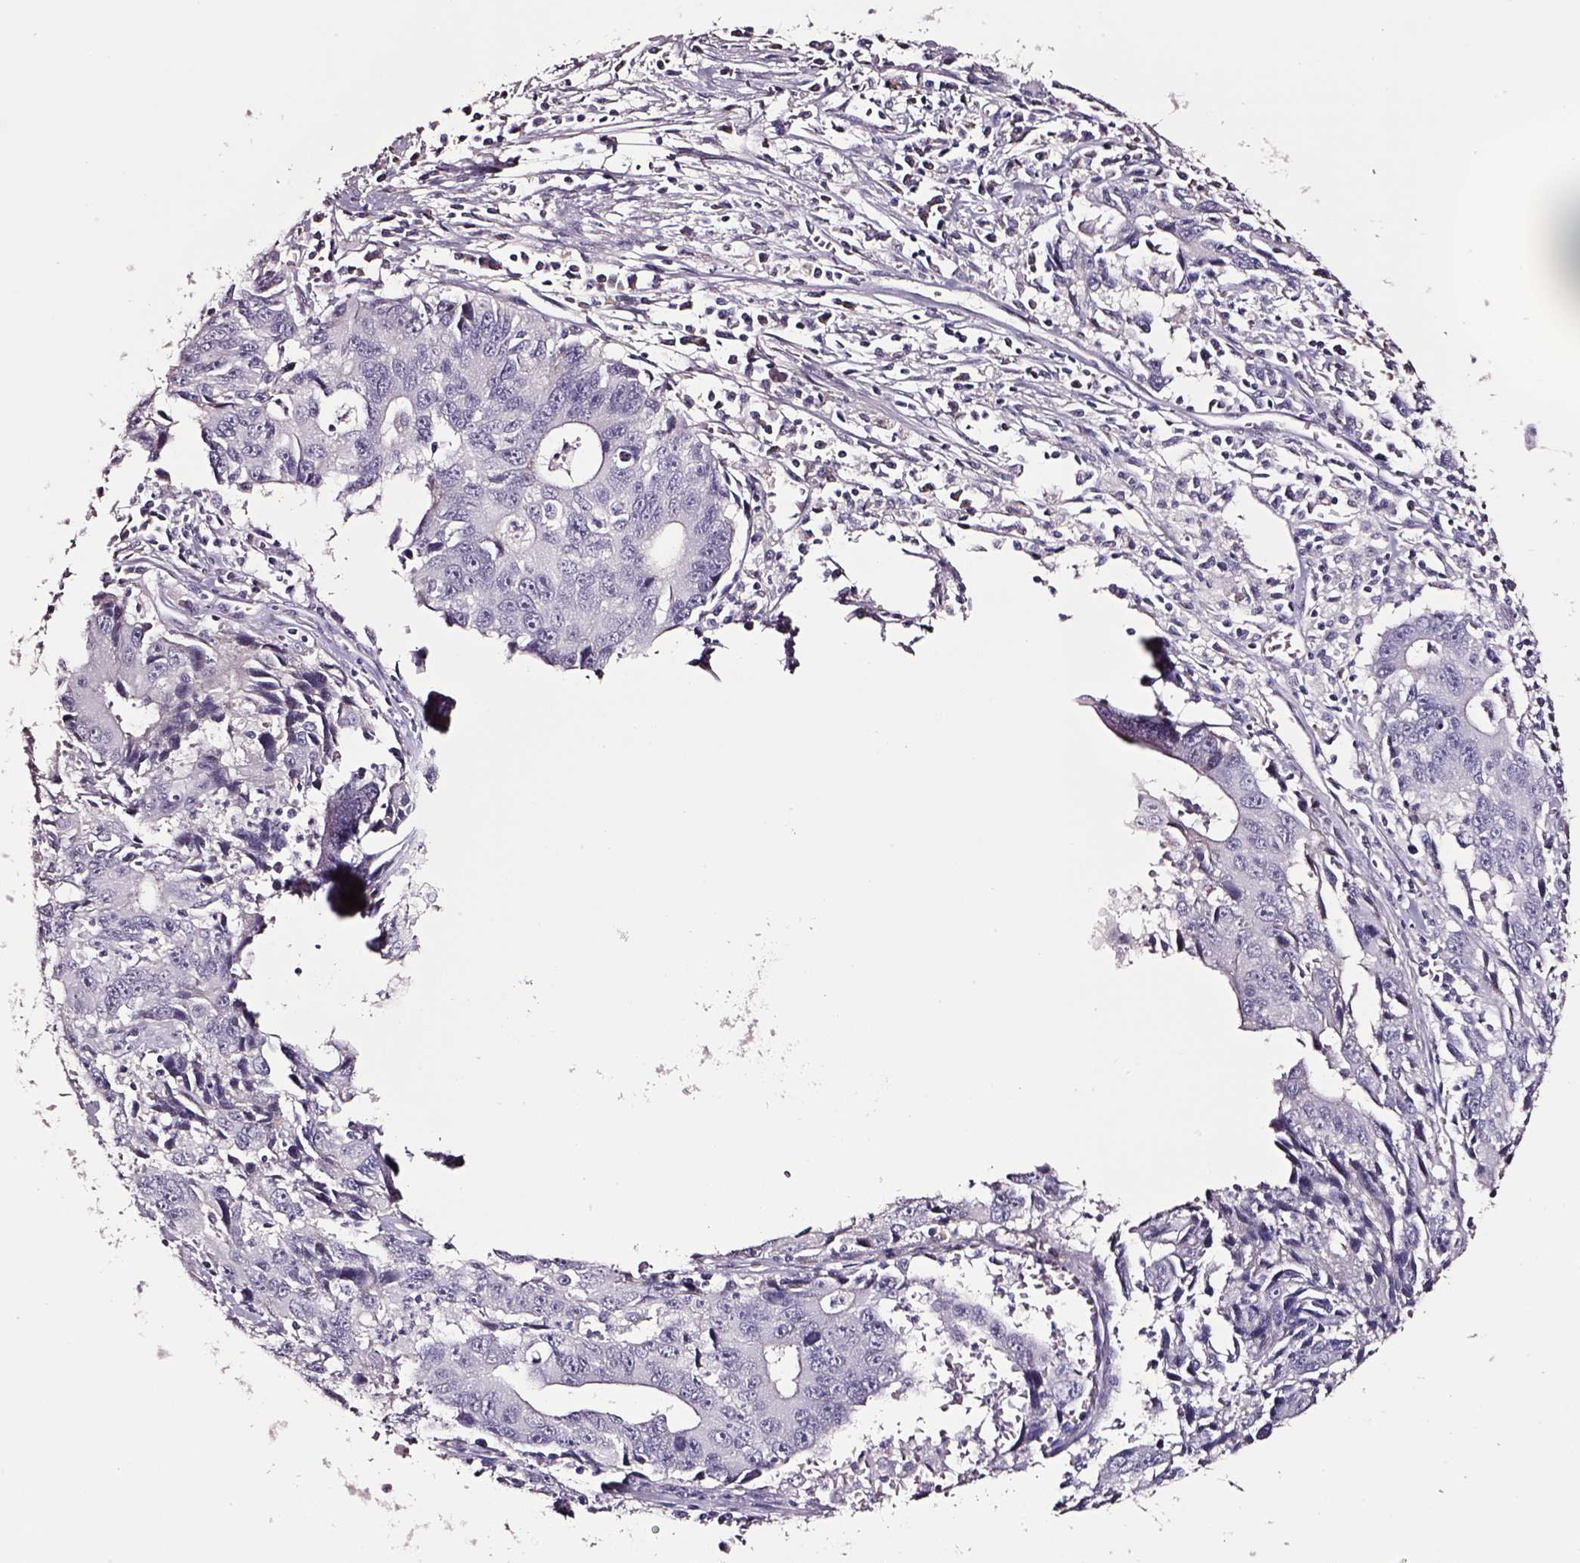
{"staining": {"intensity": "negative", "quantity": "none", "location": "none"}, "tissue": "liver cancer", "cell_type": "Tumor cells", "image_type": "cancer", "snomed": [{"axis": "morphology", "description": "Cholangiocarcinoma"}, {"axis": "topography", "description": "Liver"}], "caption": "Protein analysis of liver cancer (cholangiocarcinoma) exhibits no significant staining in tumor cells.", "gene": "SMIM17", "patient": {"sex": "male", "age": 65}}